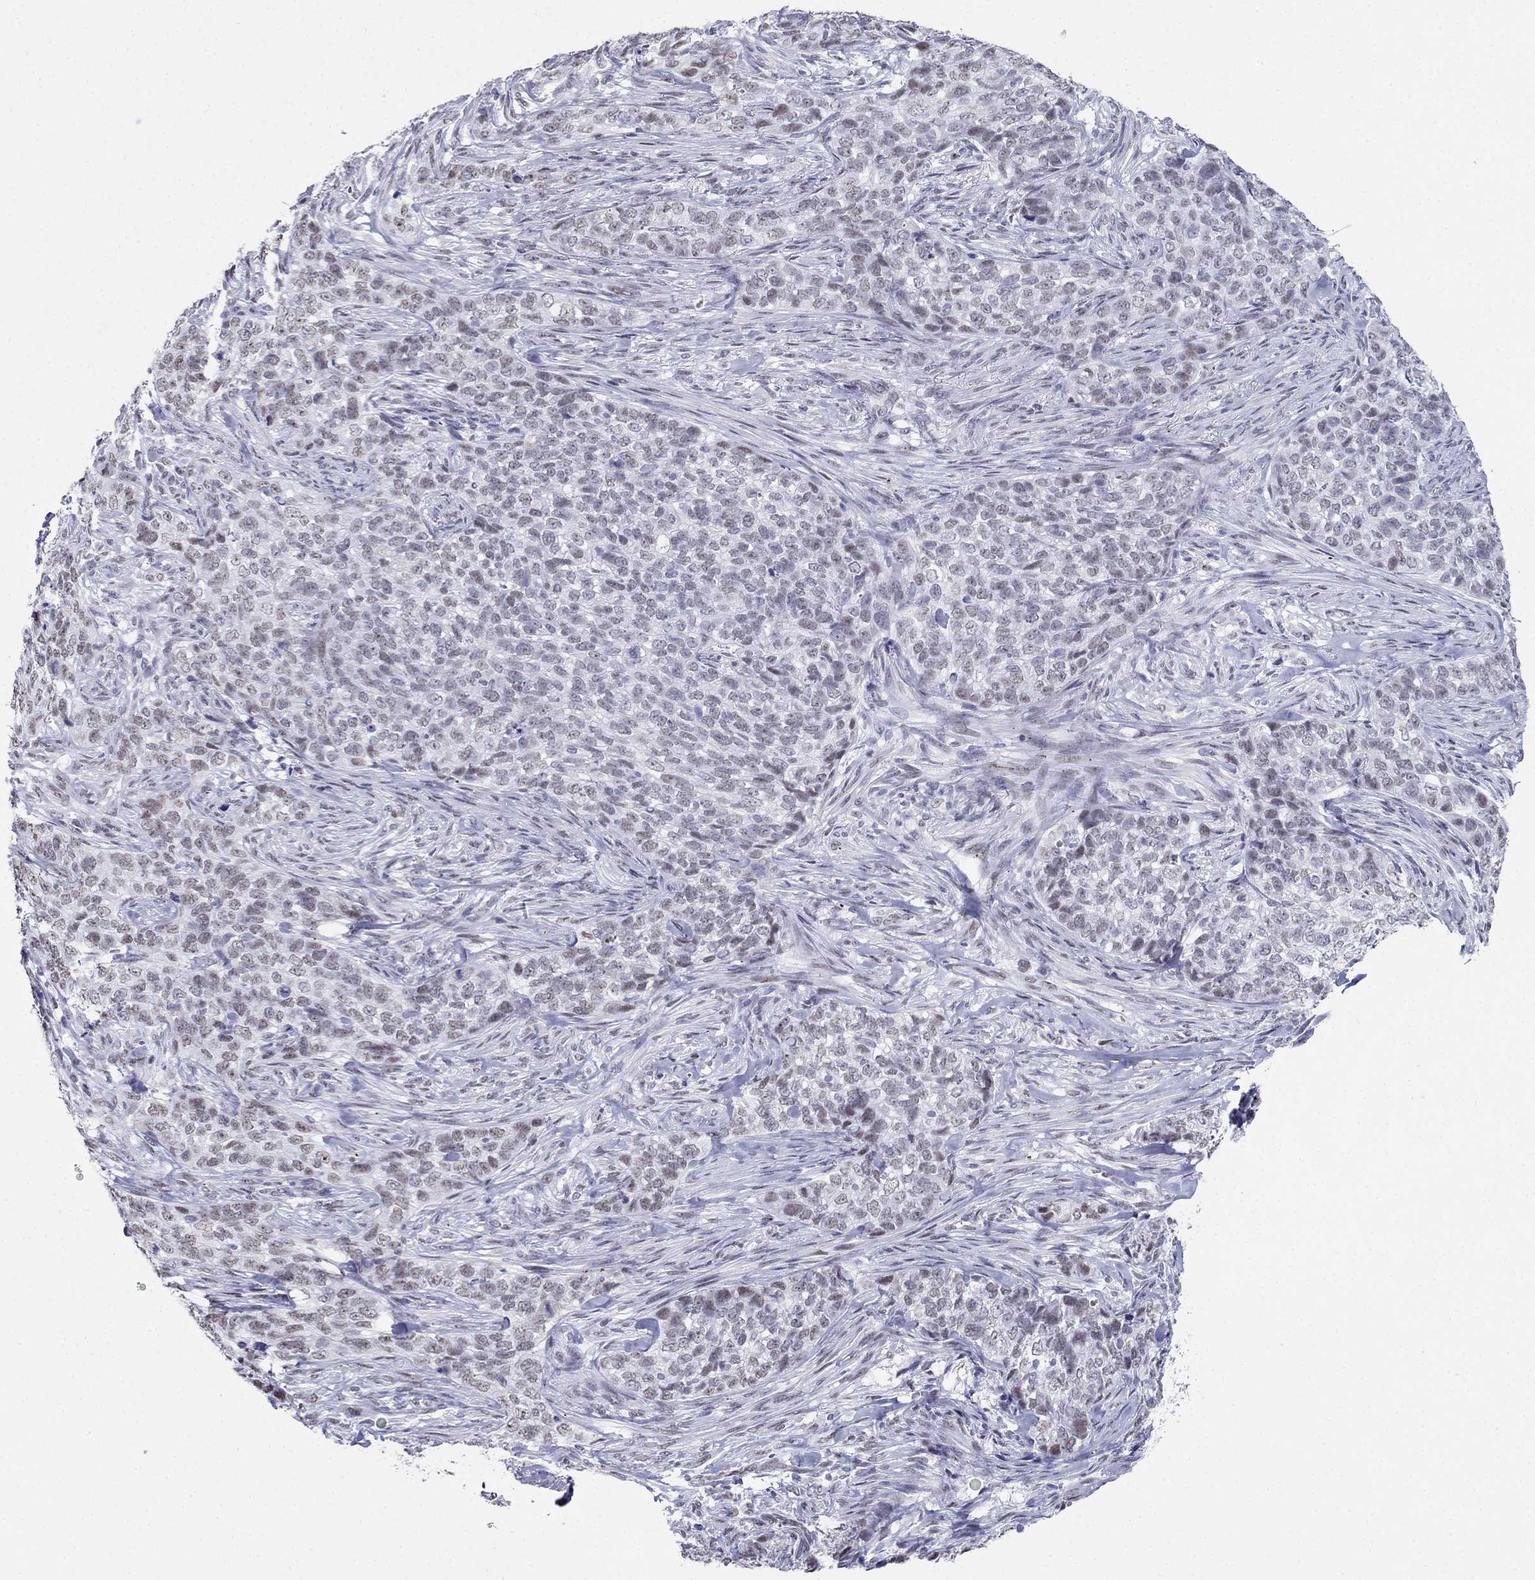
{"staining": {"intensity": "weak", "quantity": "<25%", "location": "nuclear"}, "tissue": "skin cancer", "cell_type": "Tumor cells", "image_type": "cancer", "snomed": [{"axis": "morphology", "description": "Basal cell carcinoma"}, {"axis": "topography", "description": "Skin"}], "caption": "Immunohistochemical staining of skin basal cell carcinoma displays no significant staining in tumor cells.", "gene": "PPM1G", "patient": {"sex": "female", "age": 69}}